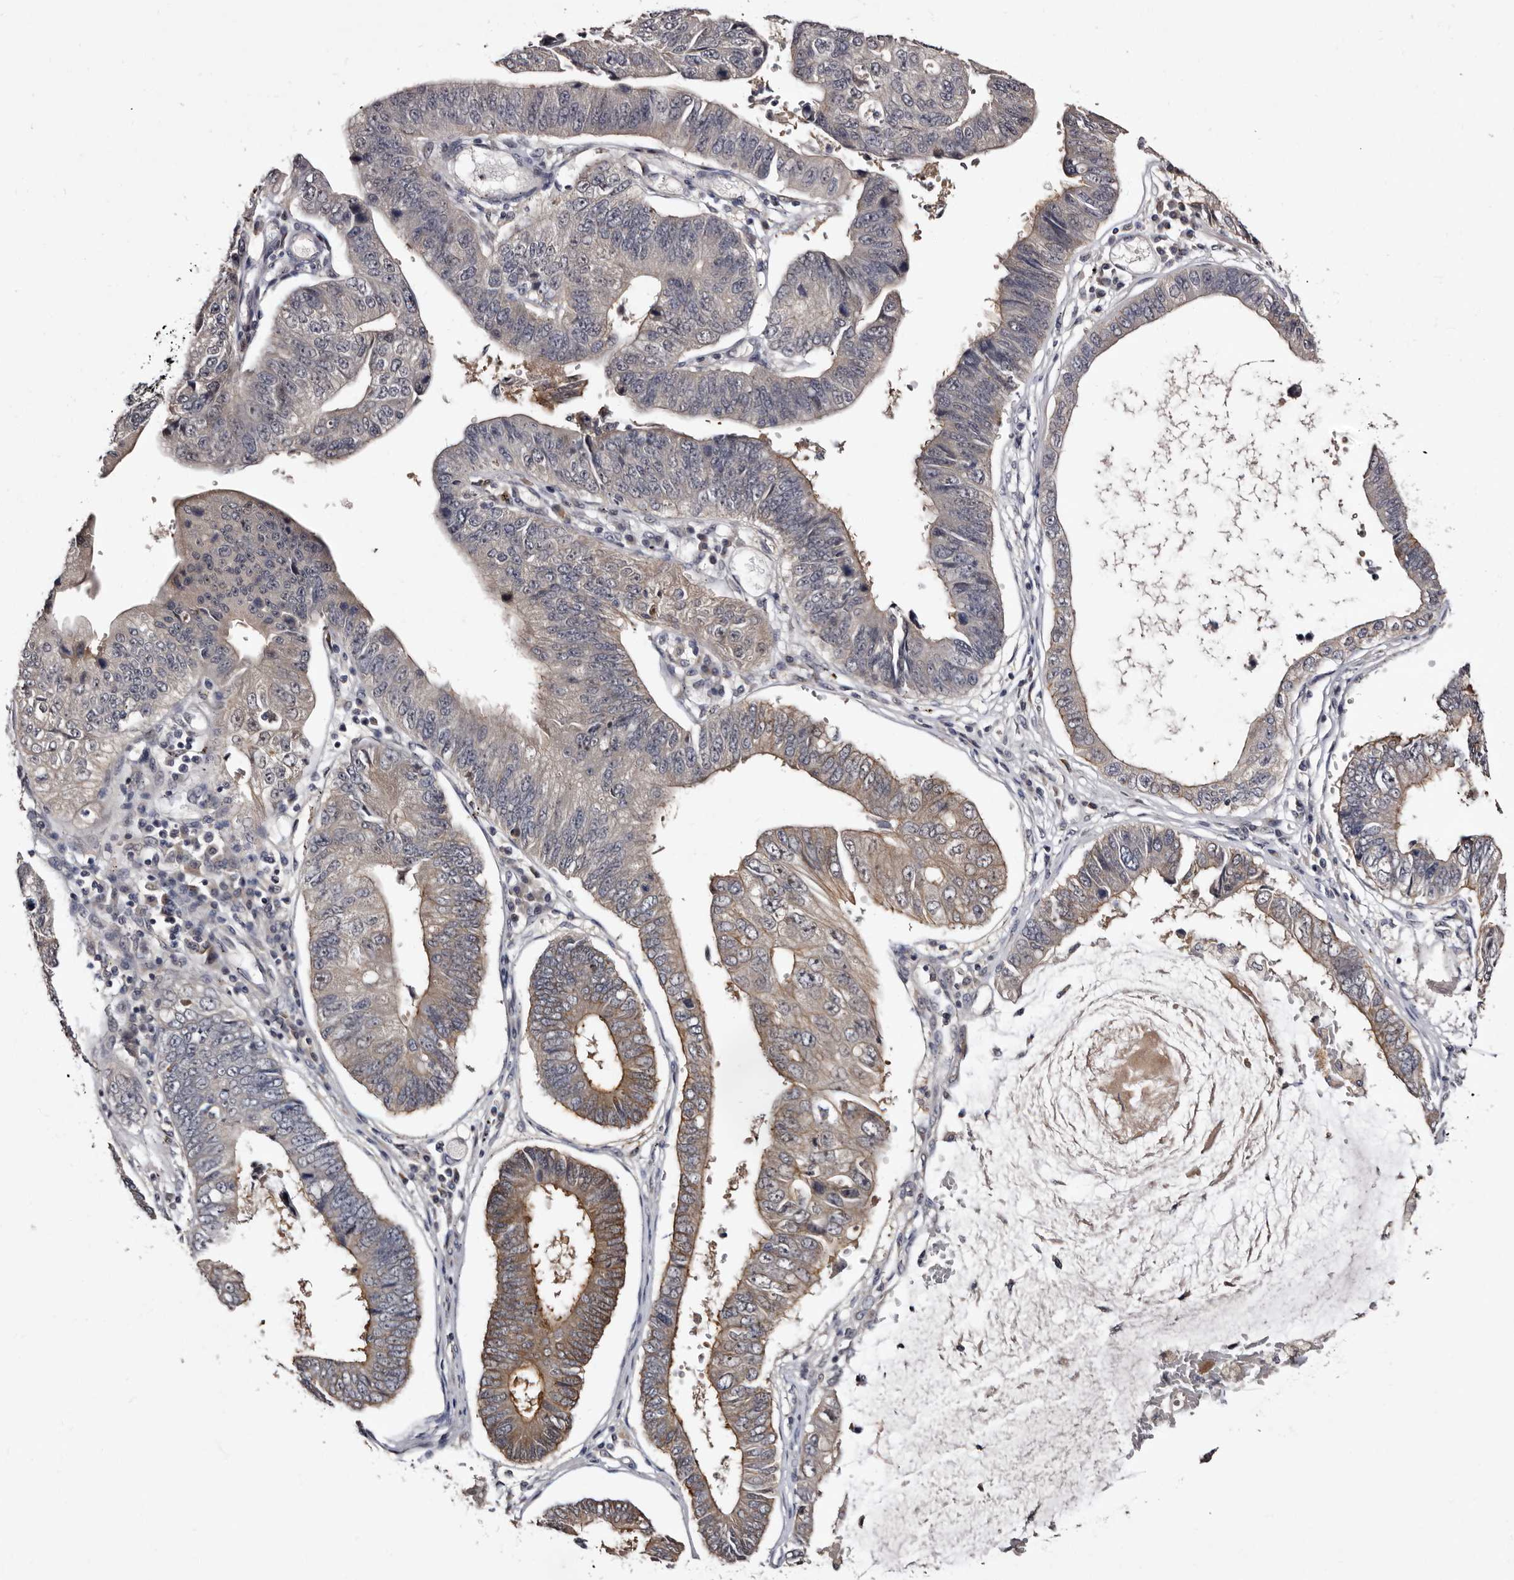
{"staining": {"intensity": "weak", "quantity": "<25%", "location": "cytoplasmic/membranous"}, "tissue": "stomach cancer", "cell_type": "Tumor cells", "image_type": "cancer", "snomed": [{"axis": "morphology", "description": "Adenocarcinoma, NOS"}, {"axis": "topography", "description": "Stomach"}], "caption": "Immunohistochemistry of human stomach cancer (adenocarcinoma) exhibits no positivity in tumor cells.", "gene": "LANCL2", "patient": {"sex": "male", "age": 59}}